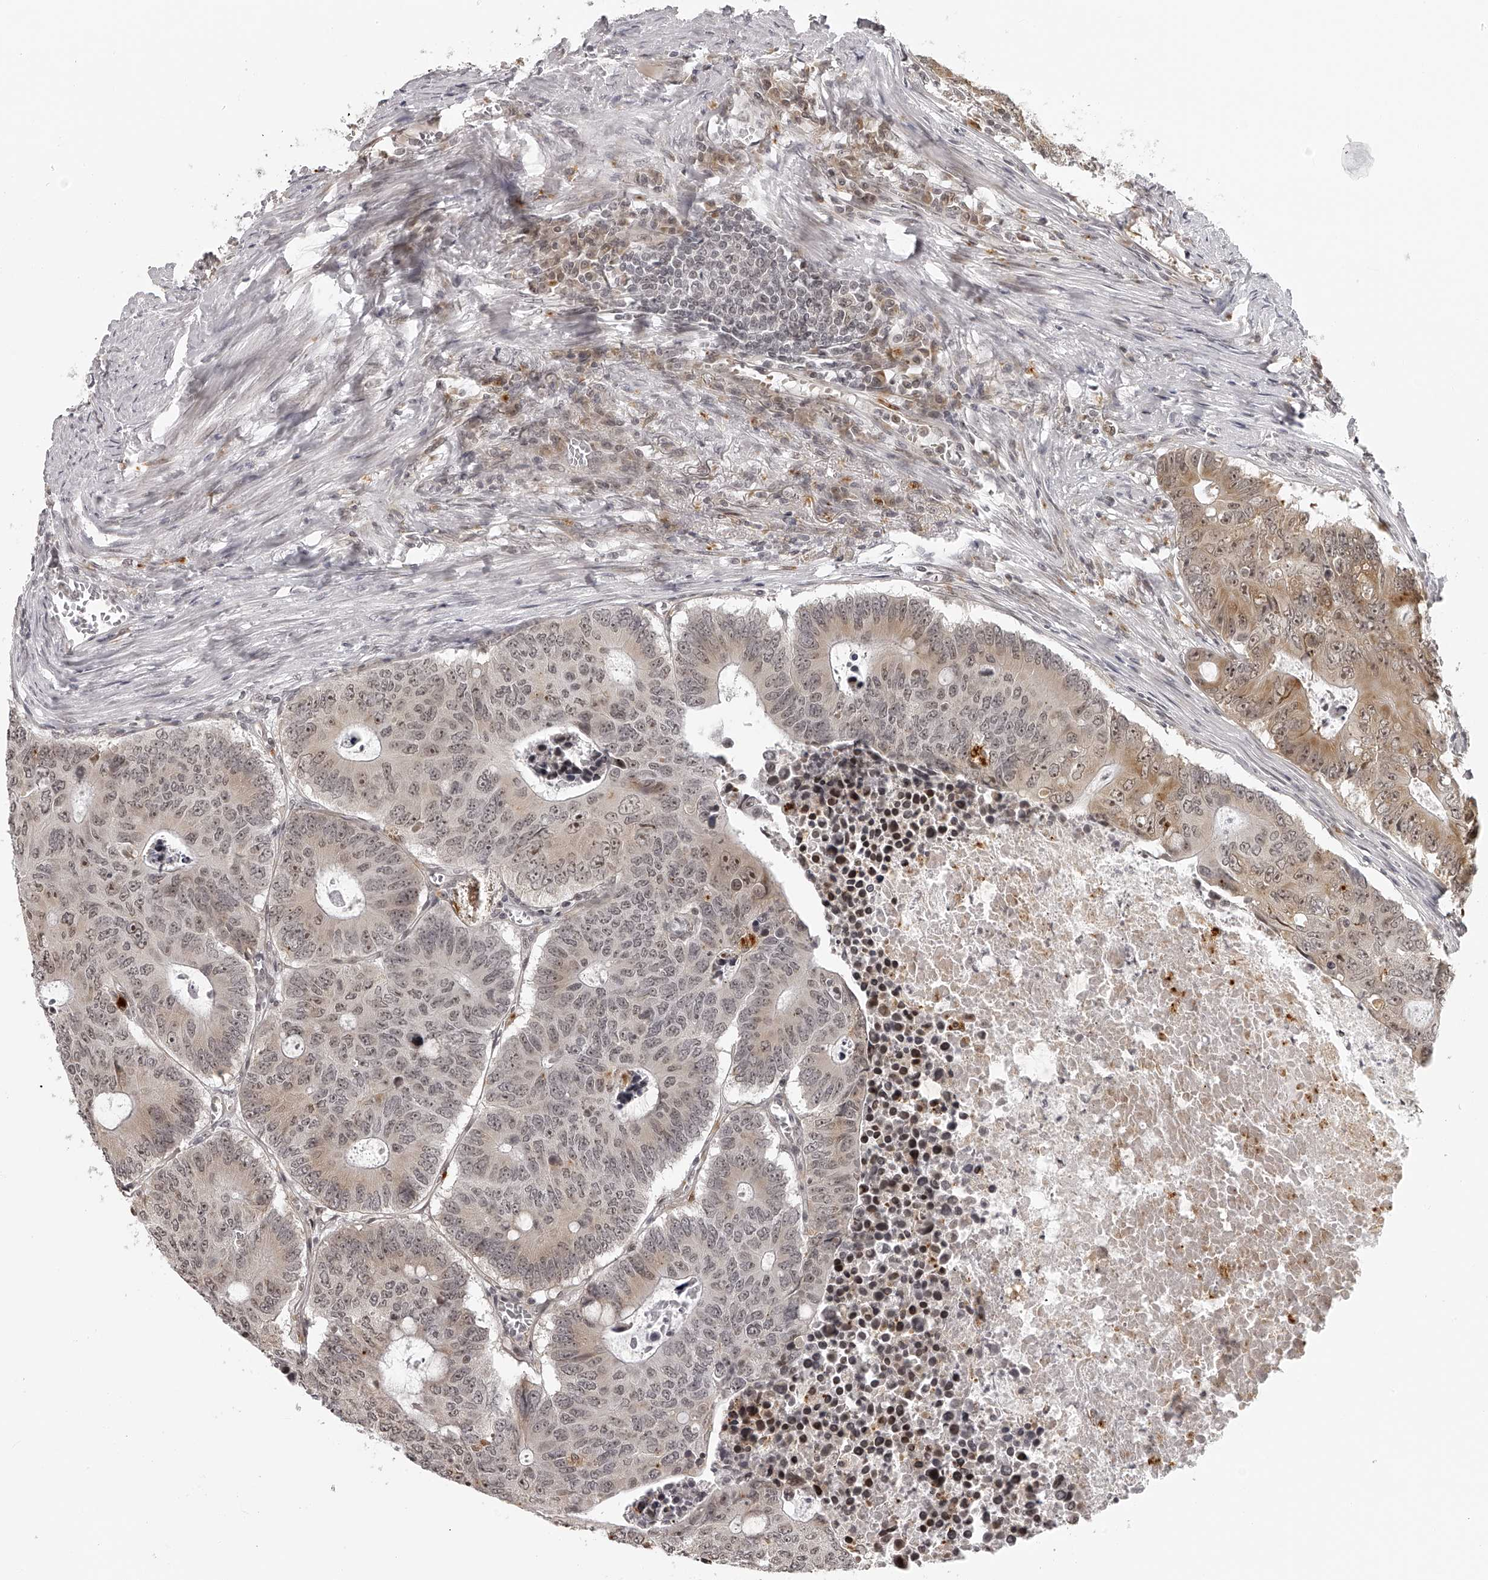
{"staining": {"intensity": "weak", "quantity": ">75%", "location": "cytoplasmic/membranous,nuclear"}, "tissue": "colorectal cancer", "cell_type": "Tumor cells", "image_type": "cancer", "snomed": [{"axis": "morphology", "description": "Adenocarcinoma, NOS"}, {"axis": "topography", "description": "Colon"}], "caption": "Adenocarcinoma (colorectal) stained with DAB immunohistochemistry (IHC) shows low levels of weak cytoplasmic/membranous and nuclear staining in approximately >75% of tumor cells.", "gene": "ODF2L", "patient": {"sex": "male", "age": 87}}